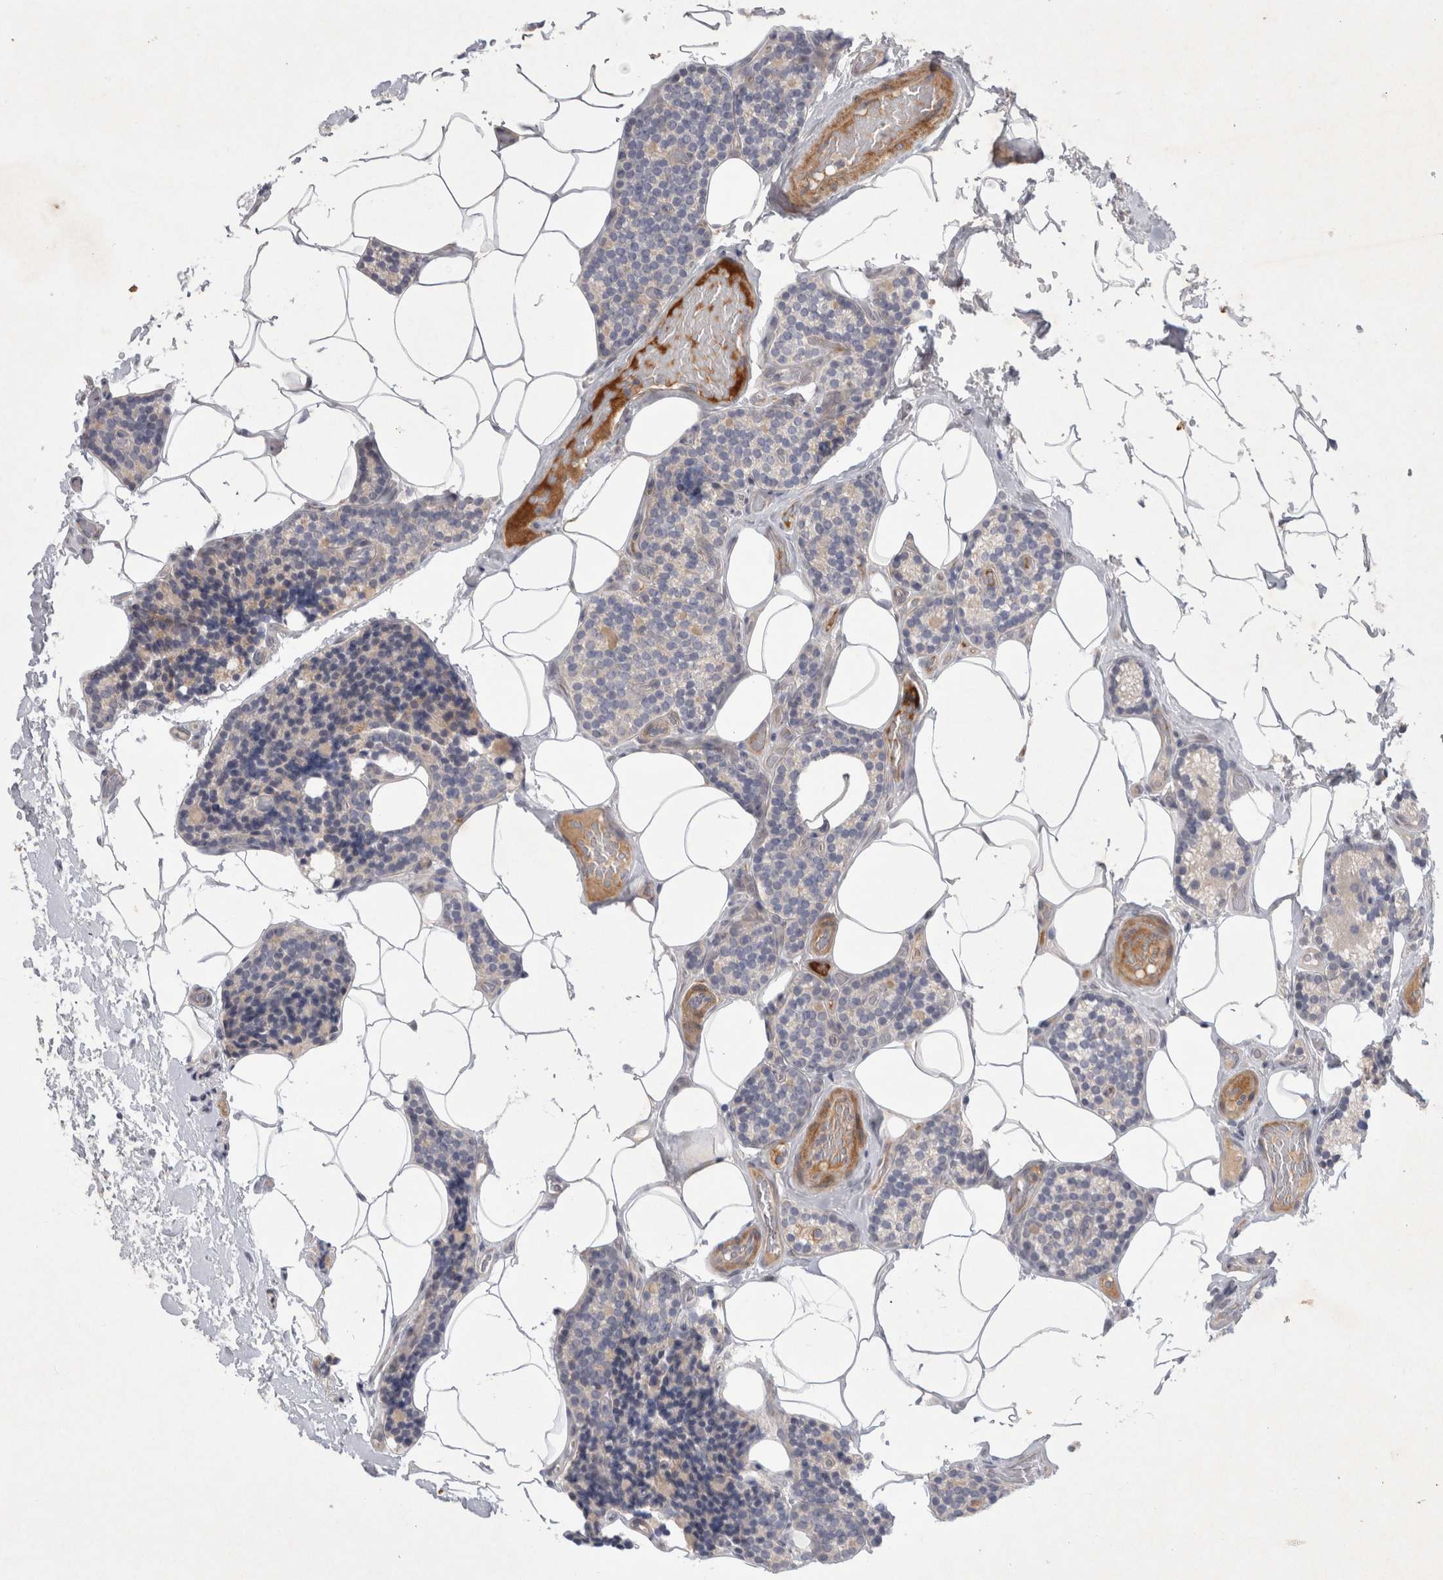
{"staining": {"intensity": "negative", "quantity": "none", "location": "none"}, "tissue": "parathyroid gland", "cell_type": "Glandular cells", "image_type": "normal", "snomed": [{"axis": "morphology", "description": "Normal tissue, NOS"}, {"axis": "topography", "description": "Parathyroid gland"}], "caption": "Normal parathyroid gland was stained to show a protein in brown. There is no significant staining in glandular cells. The staining was performed using DAB (3,3'-diaminobenzidine) to visualize the protein expression in brown, while the nuclei were stained in blue with hematoxylin (Magnification: 20x).", "gene": "BZW2", "patient": {"sex": "male", "age": 52}}